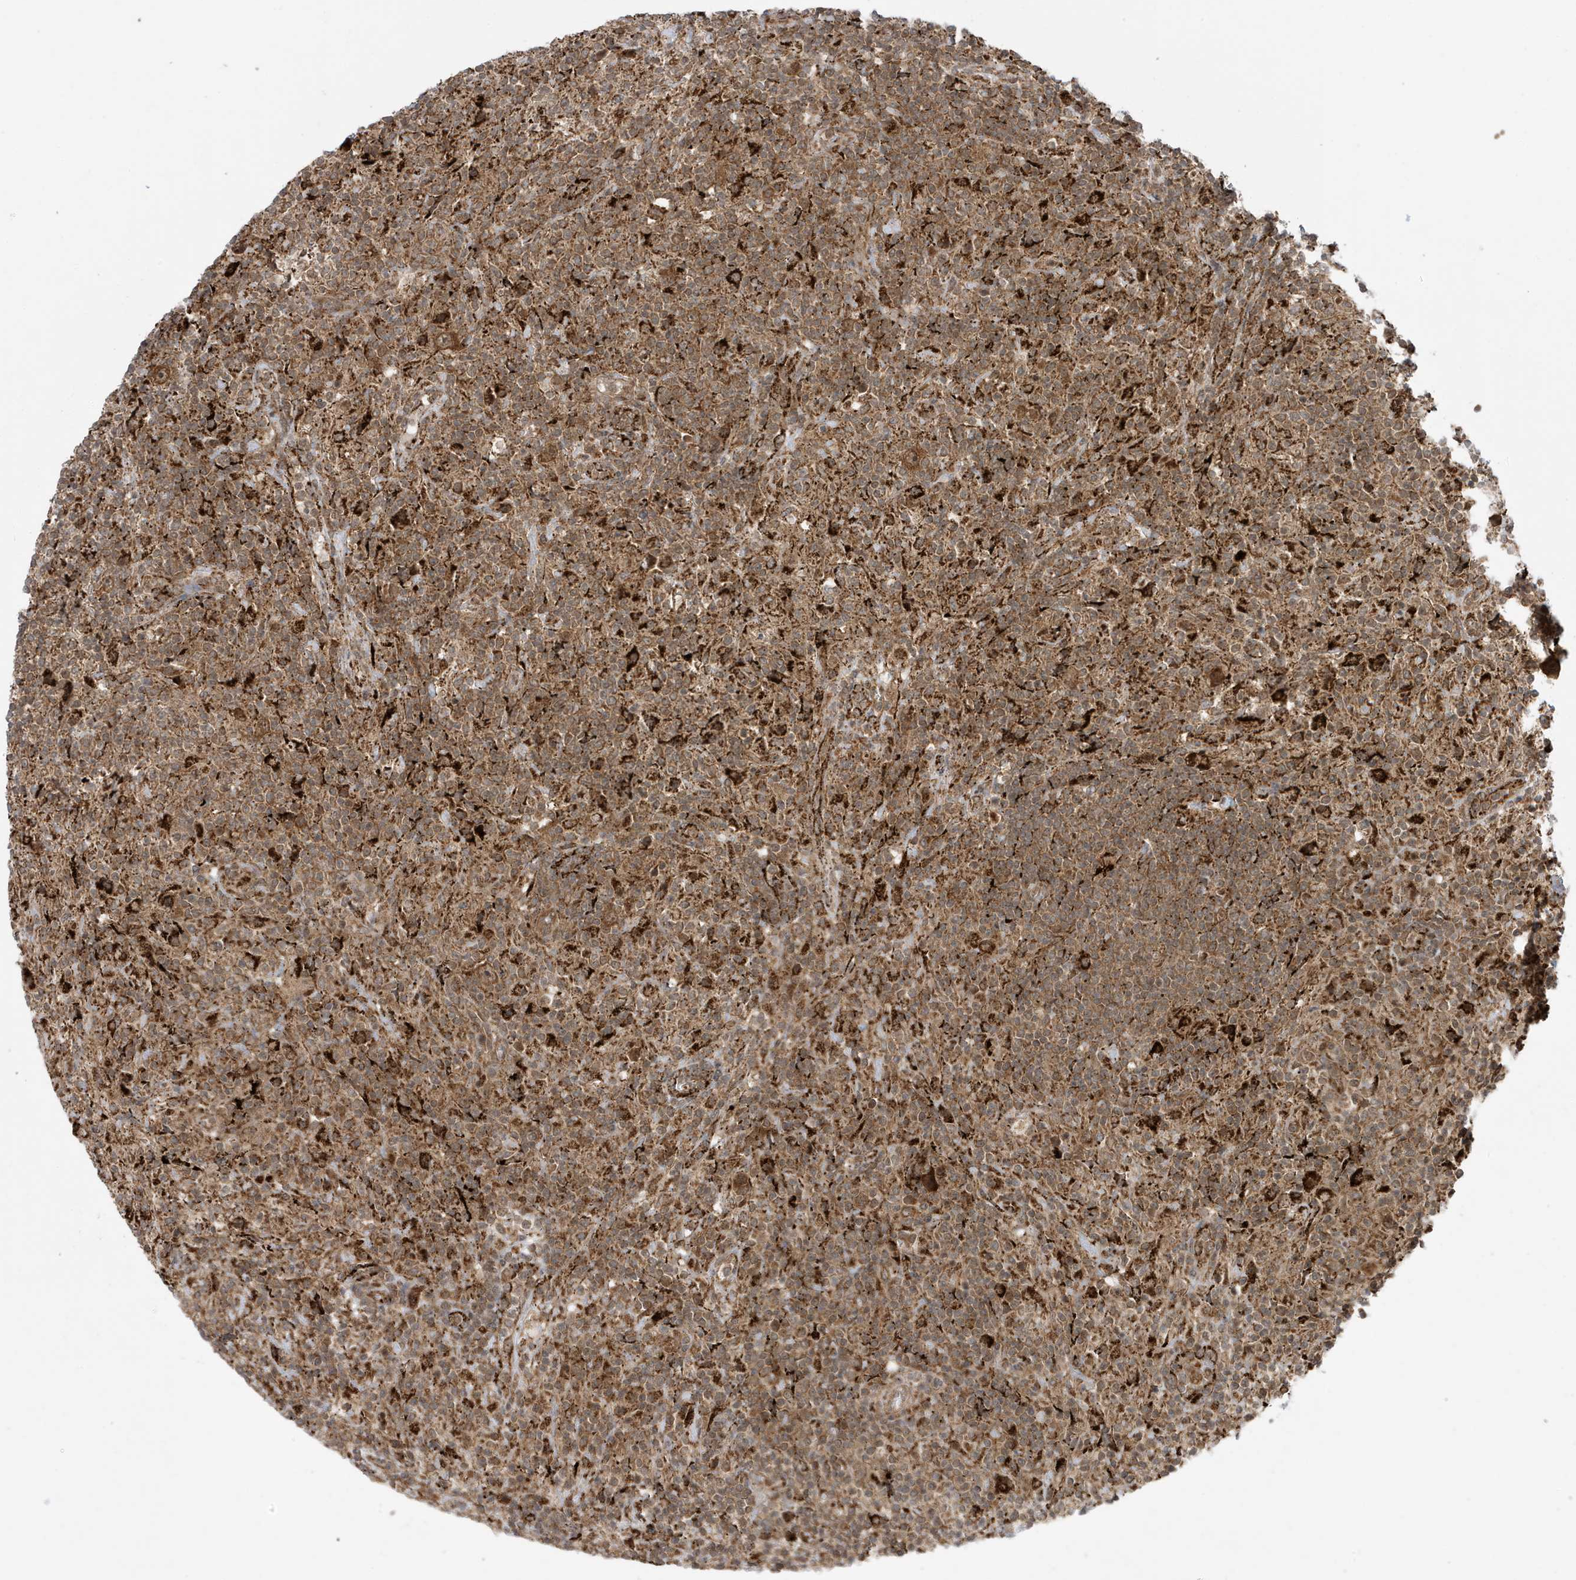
{"staining": {"intensity": "strong", "quantity": ">75%", "location": "cytoplasmic/membranous"}, "tissue": "lymphoma", "cell_type": "Tumor cells", "image_type": "cancer", "snomed": [{"axis": "morphology", "description": "Hodgkin's disease, NOS"}, {"axis": "topography", "description": "Lymph node"}], "caption": "Brown immunohistochemical staining in human lymphoma exhibits strong cytoplasmic/membranous staining in about >75% of tumor cells. (DAB (3,3'-diaminobenzidine) = brown stain, brightfield microscopy at high magnification).", "gene": "DHX36", "patient": {"sex": "male", "age": 70}}